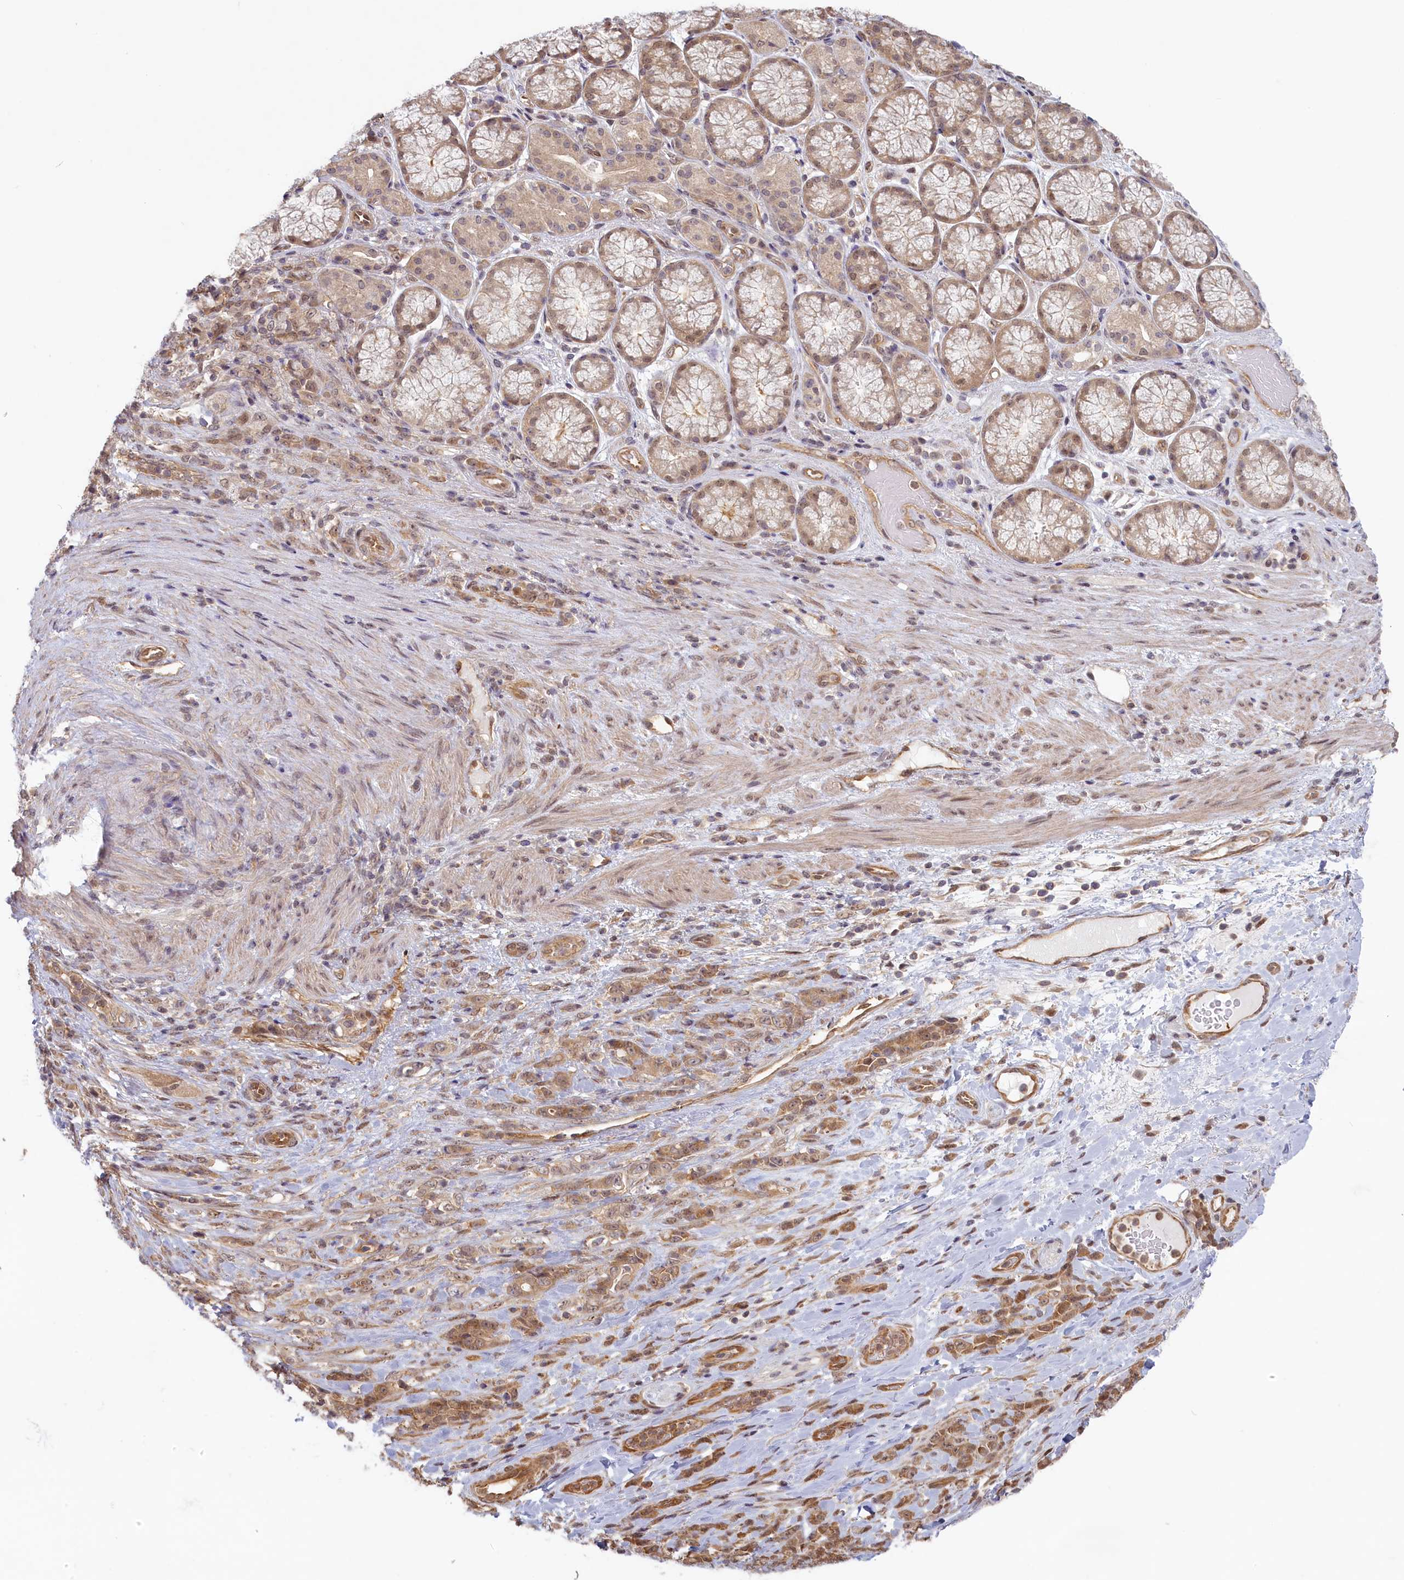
{"staining": {"intensity": "moderate", "quantity": ">75%", "location": "cytoplasmic/membranous"}, "tissue": "stomach cancer", "cell_type": "Tumor cells", "image_type": "cancer", "snomed": [{"axis": "morphology", "description": "Adenocarcinoma, NOS"}, {"axis": "topography", "description": "Stomach"}], "caption": "Protein analysis of stomach cancer (adenocarcinoma) tissue shows moderate cytoplasmic/membranous expression in about >75% of tumor cells.", "gene": "C19orf44", "patient": {"sex": "female", "age": 79}}